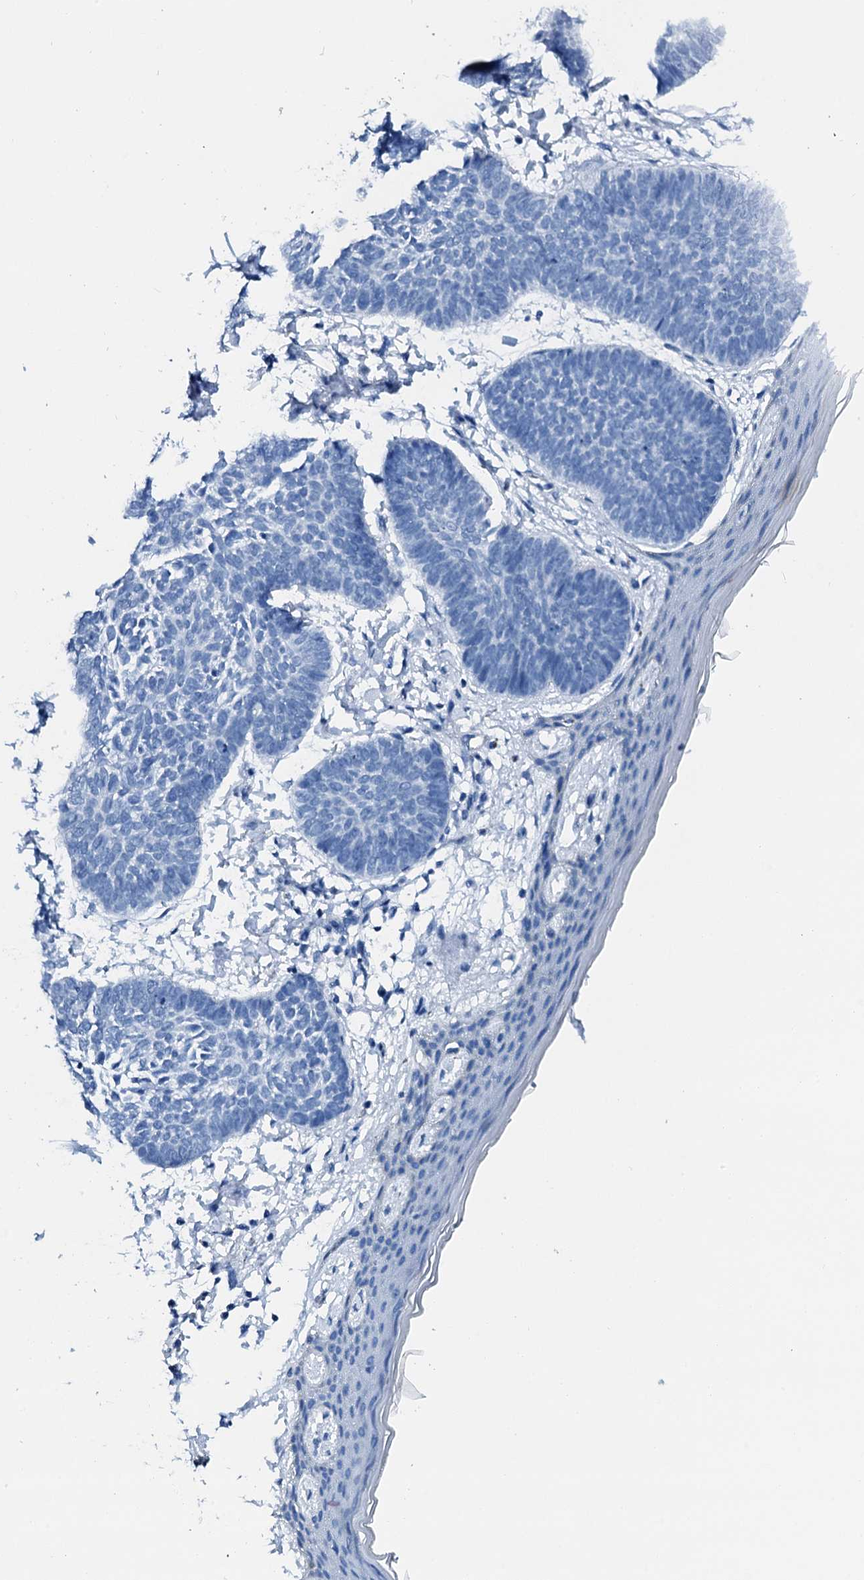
{"staining": {"intensity": "negative", "quantity": "none", "location": "none"}, "tissue": "skin cancer", "cell_type": "Tumor cells", "image_type": "cancer", "snomed": [{"axis": "morphology", "description": "Normal tissue, NOS"}, {"axis": "morphology", "description": "Basal cell carcinoma"}, {"axis": "topography", "description": "Skin"}], "caption": "A high-resolution photomicrograph shows immunohistochemistry (IHC) staining of skin cancer, which displays no significant expression in tumor cells. (DAB (3,3'-diaminobenzidine) IHC visualized using brightfield microscopy, high magnification).", "gene": "PTH", "patient": {"sex": "male", "age": 50}}